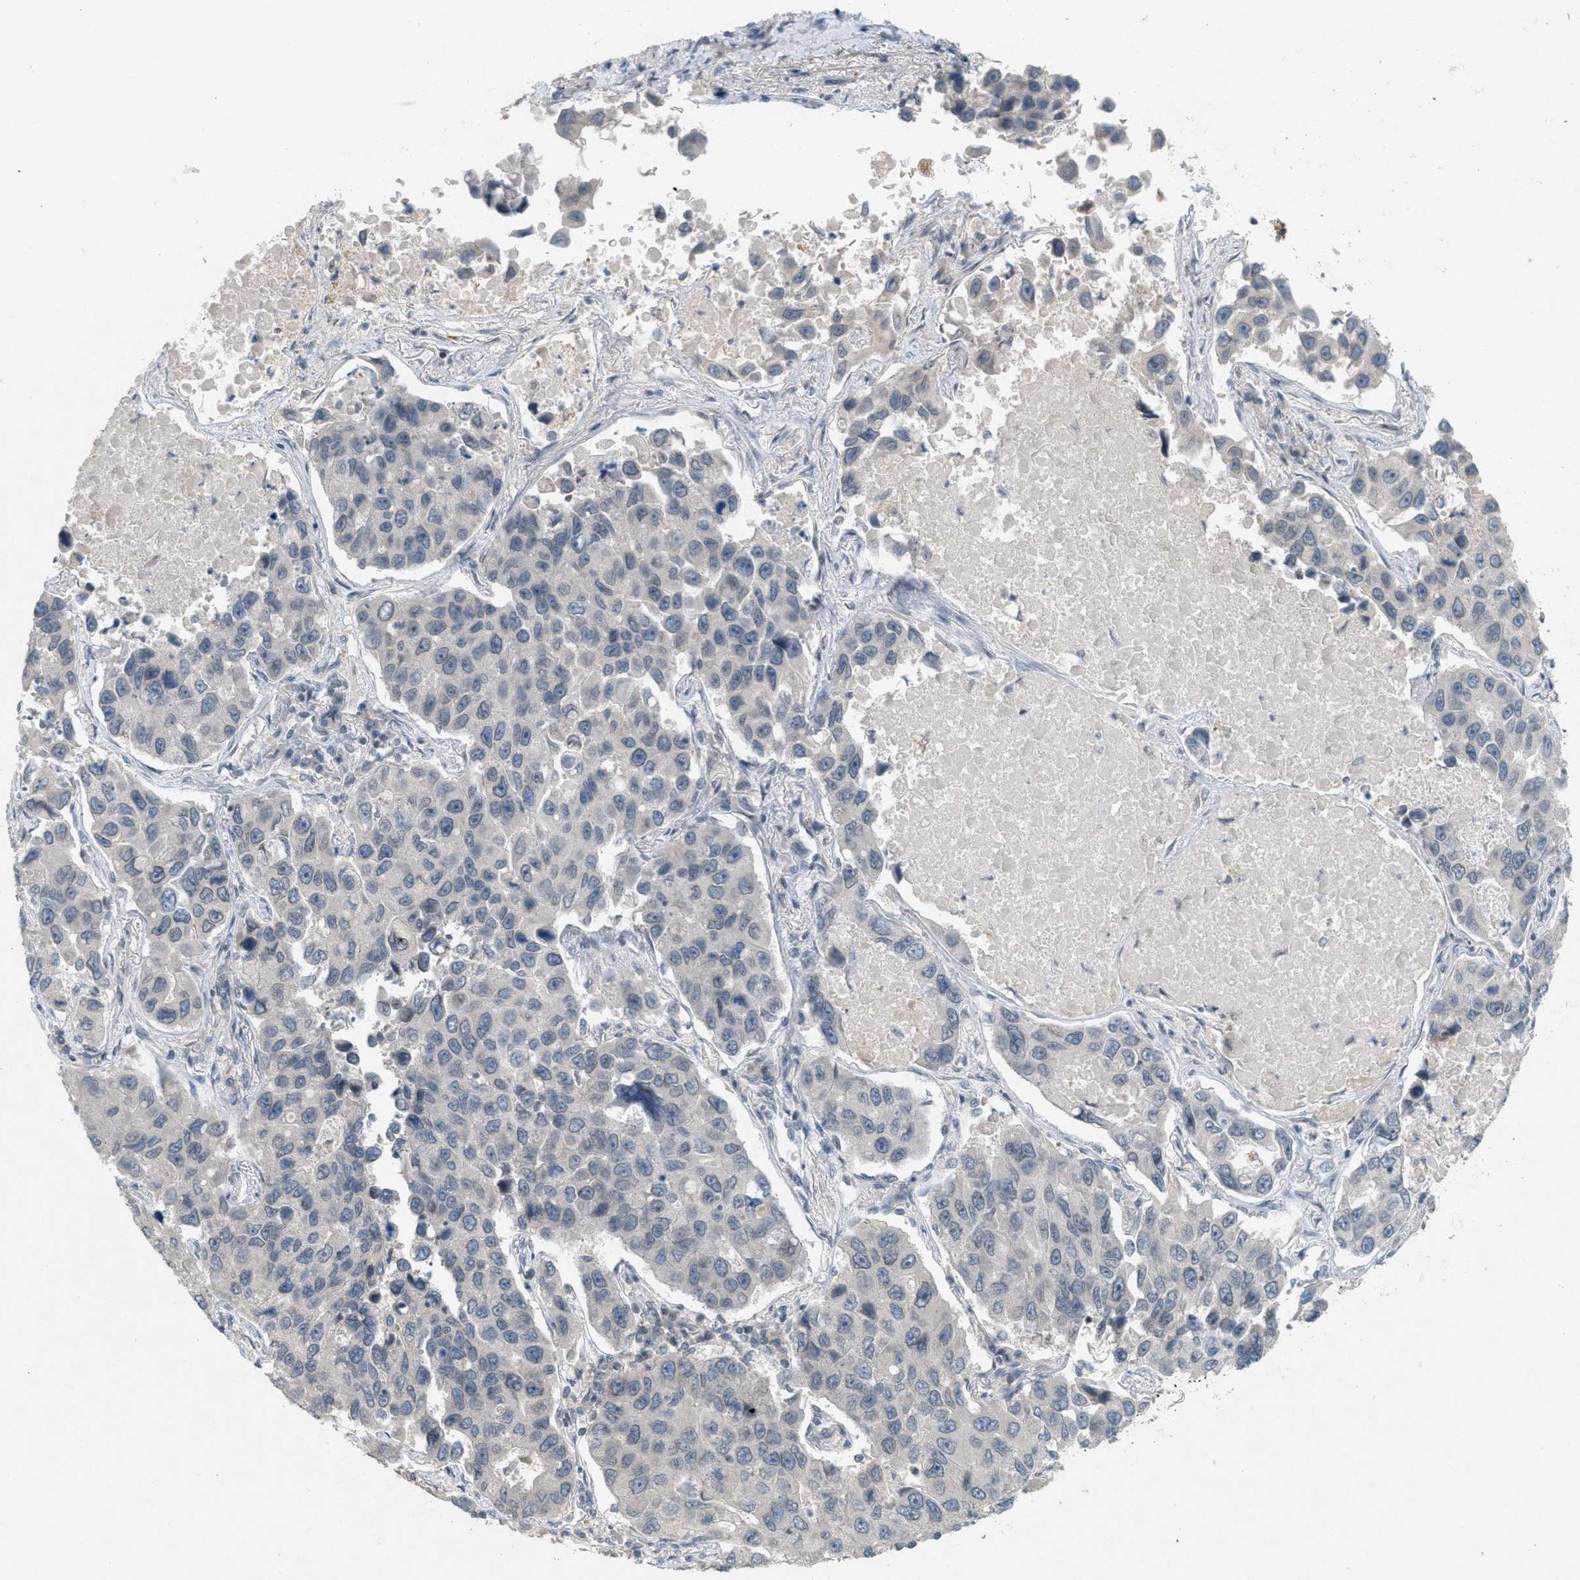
{"staining": {"intensity": "negative", "quantity": "none", "location": "none"}, "tissue": "lung cancer", "cell_type": "Tumor cells", "image_type": "cancer", "snomed": [{"axis": "morphology", "description": "Adenocarcinoma, NOS"}, {"axis": "topography", "description": "Lung"}], "caption": "A high-resolution photomicrograph shows immunohistochemistry staining of lung cancer, which displays no significant expression in tumor cells. The staining was performed using DAB to visualize the protein expression in brown, while the nuclei were stained in blue with hematoxylin (Magnification: 20x).", "gene": "ABHD6", "patient": {"sex": "male", "age": 64}}